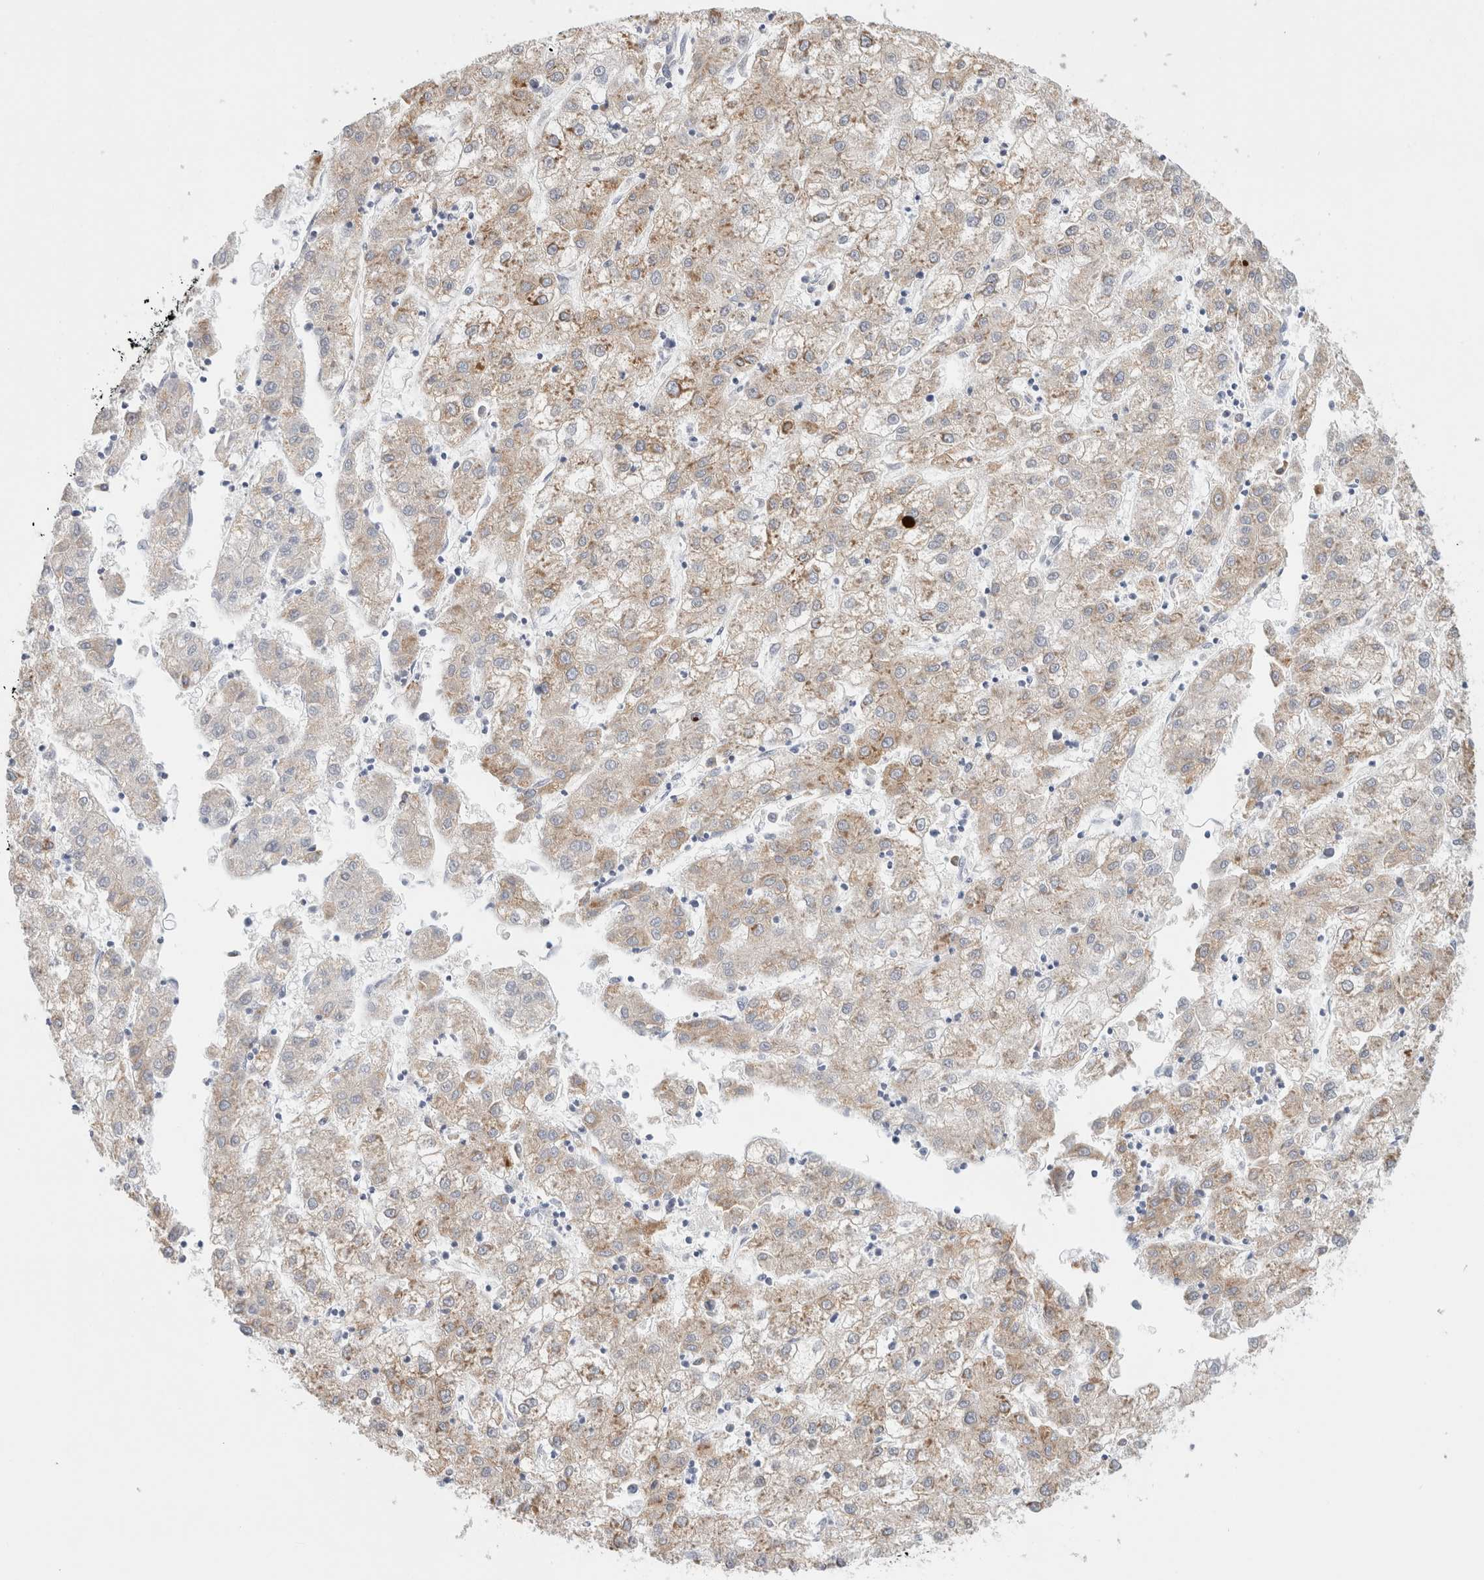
{"staining": {"intensity": "moderate", "quantity": "25%-75%", "location": "cytoplasmic/membranous"}, "tissue": "liver cancer", "cell_type": "Tumor cells", "image_type": "cancer", "snomed": [{"axis": "morphology", "description": "Carcinoma, Hepatocellular, NOS"}, {"axis": "topography", "description": "Liver"}], "caption": "A histopathology image of hepatocellular carcinoma (liver) stained for a protein displays moderate cytoplasmic/membranous brown staining in tumor cells. The staining is performed using DAB (3,3'-diaminobenzidine) brown chromogen to label protein expression. The nuclei are counter-stained blue using hematoxylin.", "gene": "CSK", "patient": {"sex": "male", "age": 72}}